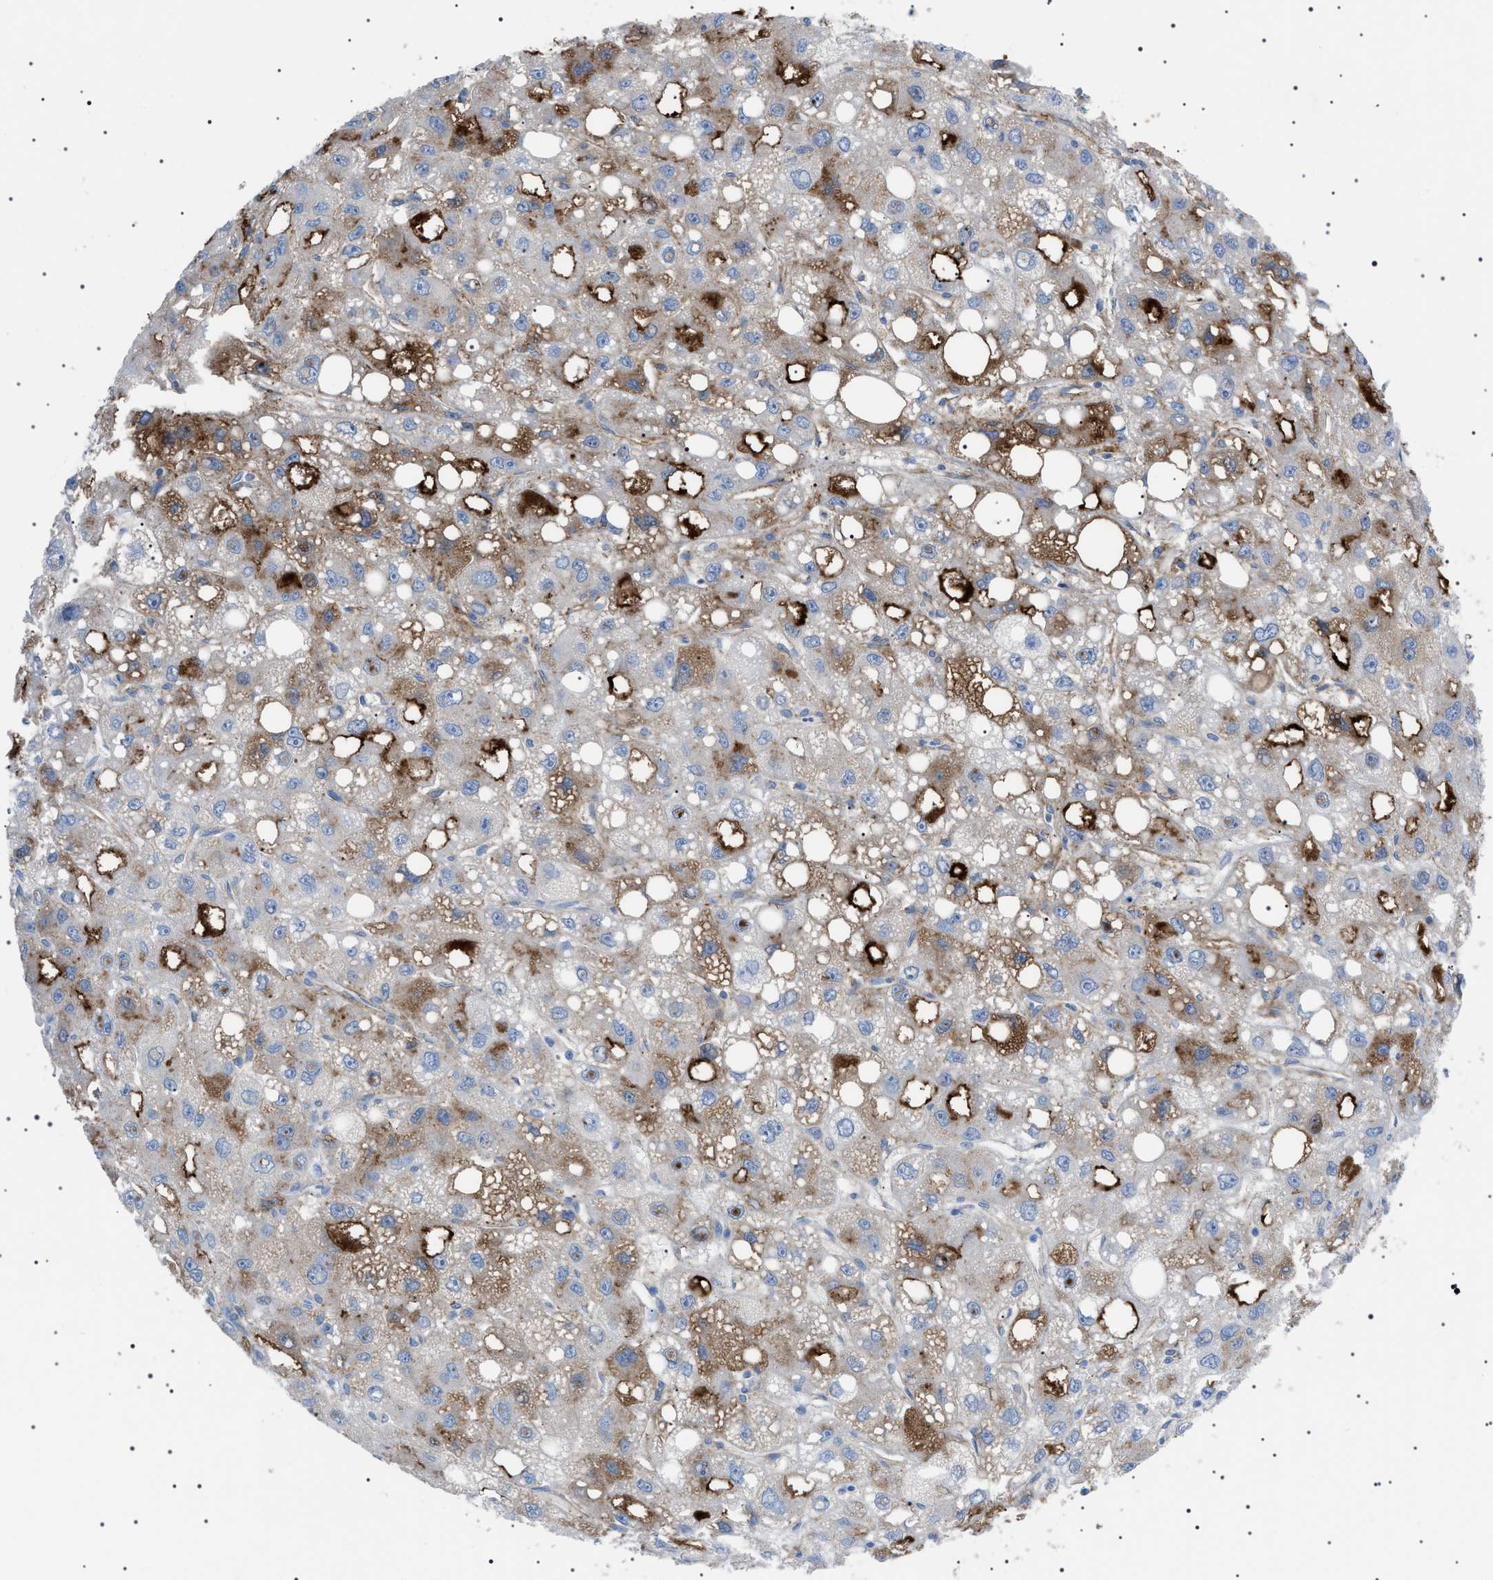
{"staining": {"intensity": "moderate", "quantity": "<25%", "location": "cytoplasmic/membranous"}, "tissue": "liver cancer", "cell_type": "Tumor cells", "image_type": "cancer", "snomed": [{"axis": "morphology", "description": "Carcinoma, Hepatocellular, NOS"}, {"axis": "topography", "description": "Liver"}], "caption": "This is an image of immunohistochemistry staining of liver cancer (hepatocellular carcinoma), which shows moderate expression in the cytoplasmic/membranous of tumor cells.", "gene": "LPA", "patient": {"sex": "male", "age": 55}}